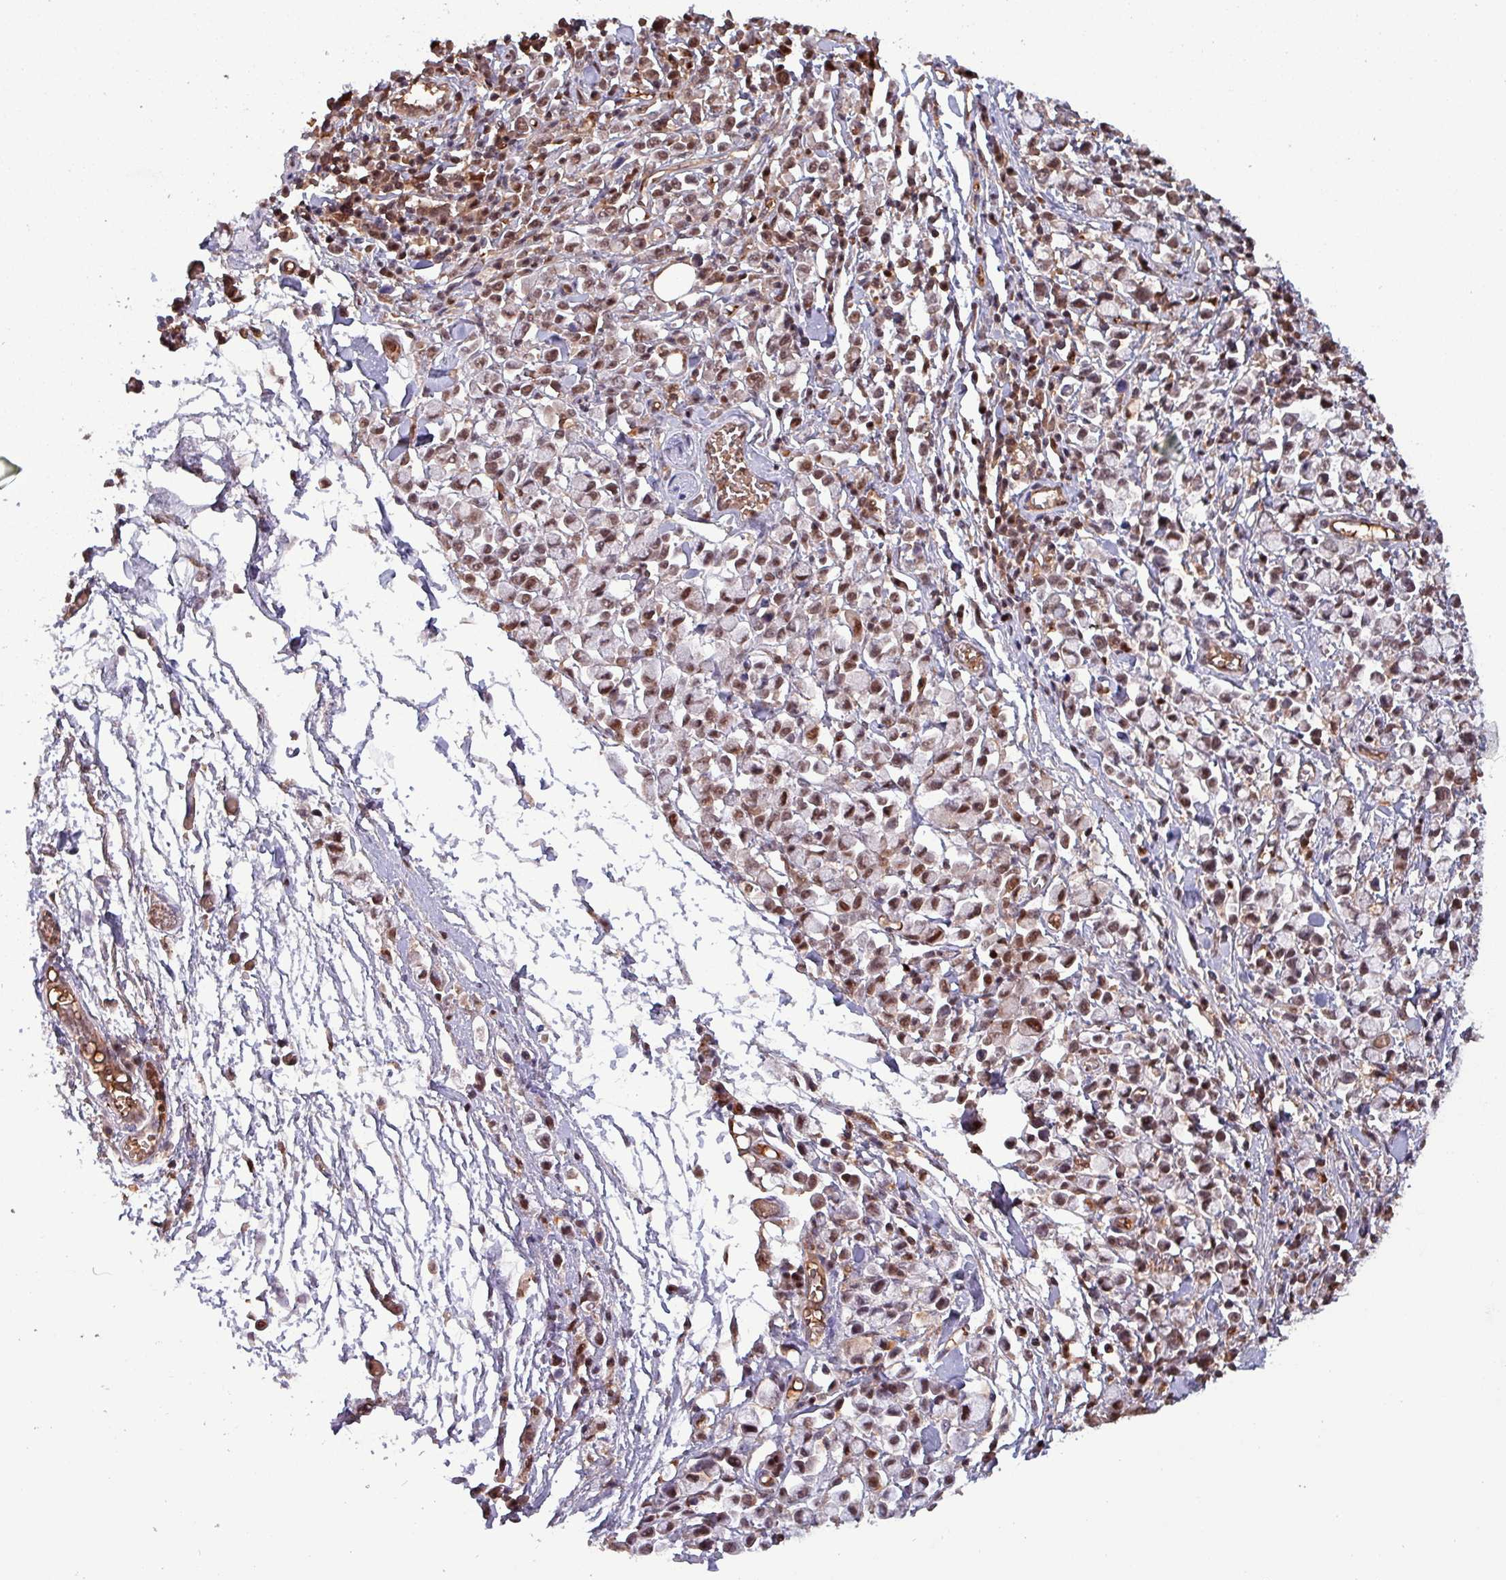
{"staining": {"intensity": "moderate", "quantity": ">75%", "location": "cytoplasmic/membranous,nuclear"}, "tissue": "stomach cancer", "cell_type": "Tumor cells", "image_type": "cancer", "snomed": [{"axis": "morphology", "description": "Adenocarcinoma, NOS"}, {"axis": "topography", "description": "Stomach"}], "caption": "High-power microscopy captured an immunohistochemistry (IHC) image of stomach cancer (adenocarcinoma), revealing moderate cytoplasmic/membranous and nuclear expression in approximately >75% of tumor cells.", "gene": "PSMB8", "patient": {"sex": "female", "age": 81}}